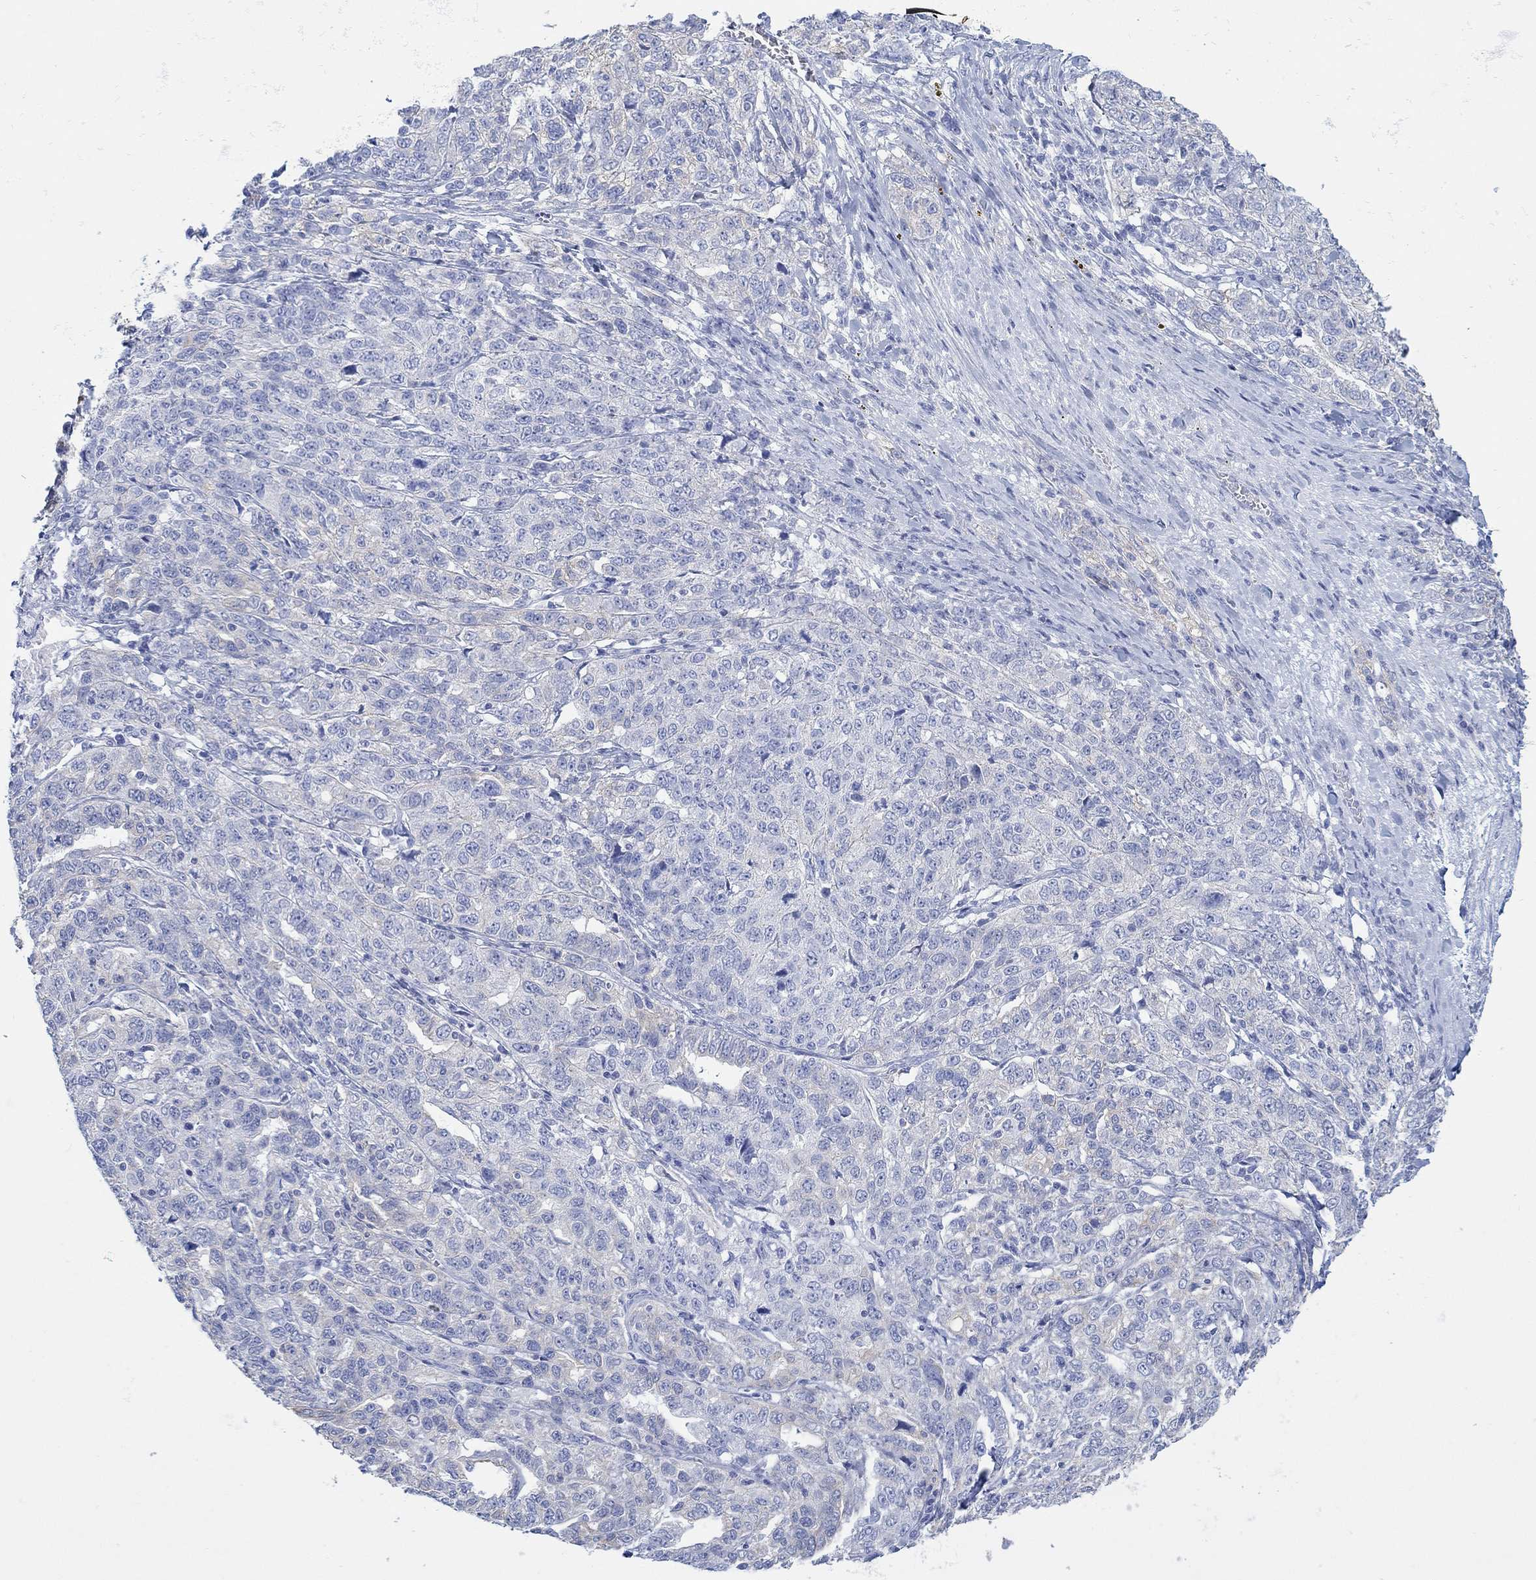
{"staining": {"intensity": "negative", "quantity": "none", "location": "none"}, "tissue": "ovarian cancer", "cell_type": "Tumor cells", "image_type": "cancer", "snomed": [{"axis": "morphology", "description": "Cystadenocarcinoma, serous, NOS"}, {"axis": "topography", "description": "Ovary"}], "caption": "Tumor cells show no significant staining in ovarian cancer (serous cystadenocarcinoma).", "gene": "AK8", "patient": {"sex": "female", "age": 71}}